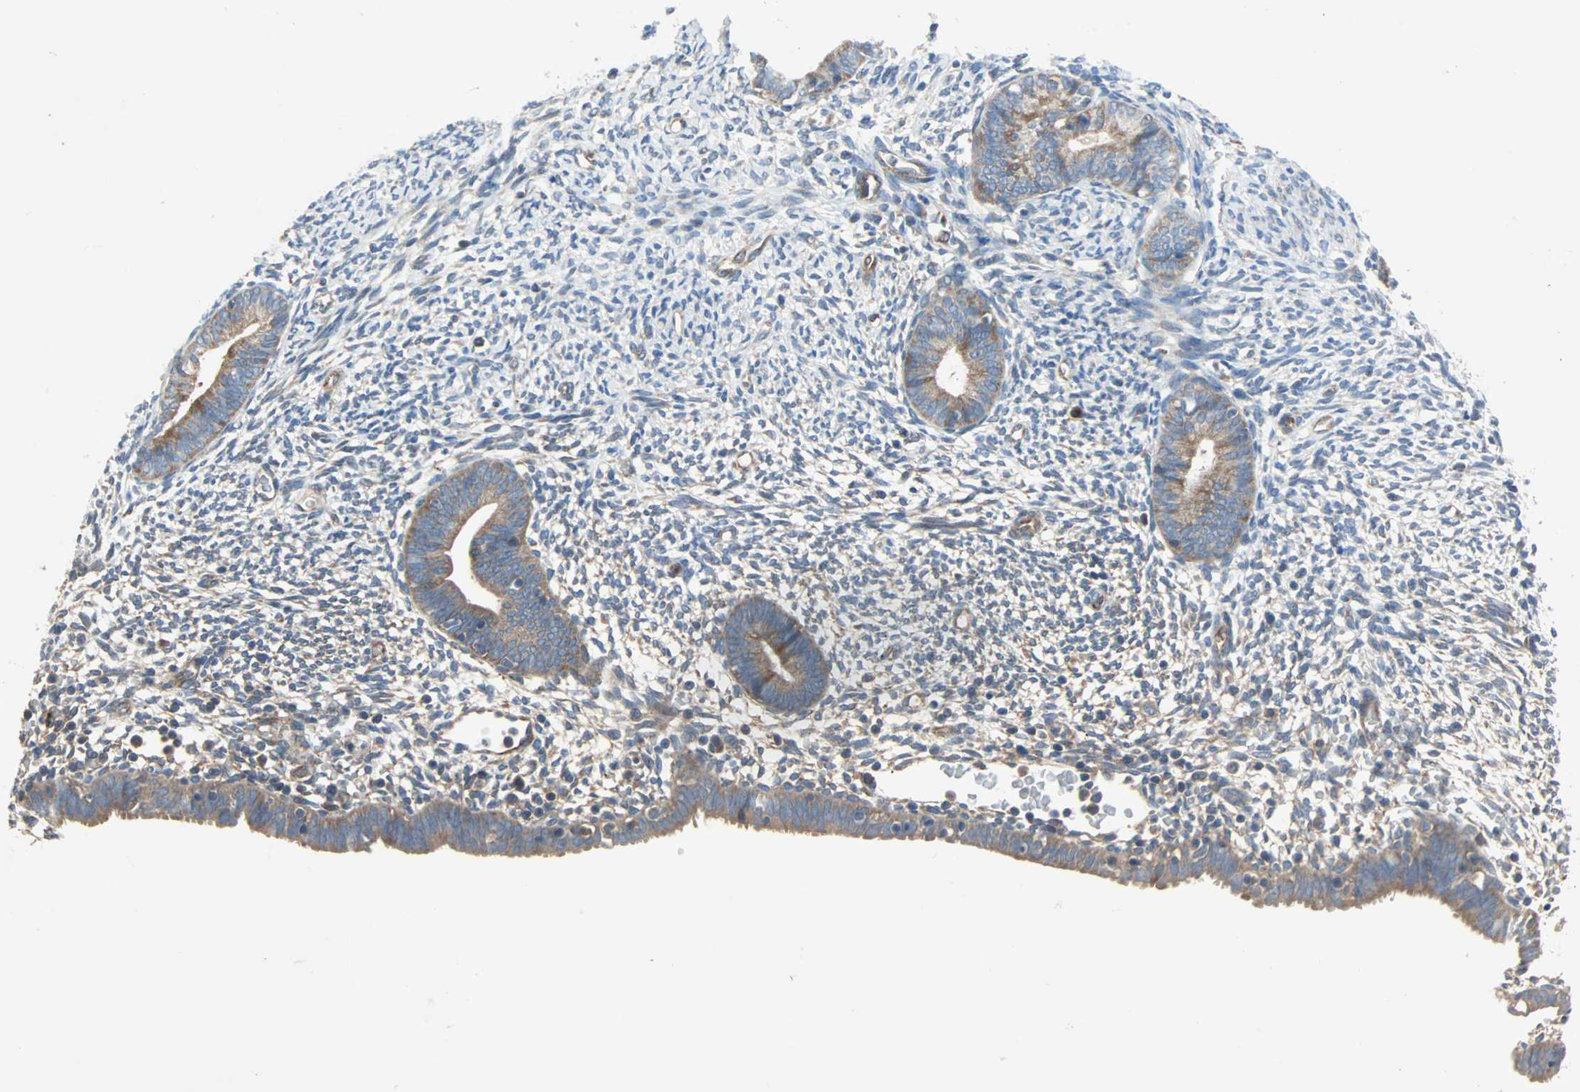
{"staining": {"intensity": "weak", "quantity": "25%-75%", "location": "cytoplasmic/membranous"}, "tissue": "endometrium", "cell_type": "Cells in endometrial stroma", "image_type": "normal", "snomed": [{"axis": "morphology", "description": "Normal tissue, NOS"}, {"axis": "morphology", "description": "Atrophy, NOS"}, {"axis": "topography", "description": "Uterus"}, {"axis": "topography", "description": "Endometrium"}], "caption": "A micrograph of endometrium stained for a protein shows weak cytoplasmic/membranous brown staining in cells in endometrial stroma. The protein of interest is shown in brown color, while the nuclei are stained blue.", "gene": "XYLT1", "patient": {"sex": "female", "age": 68}}